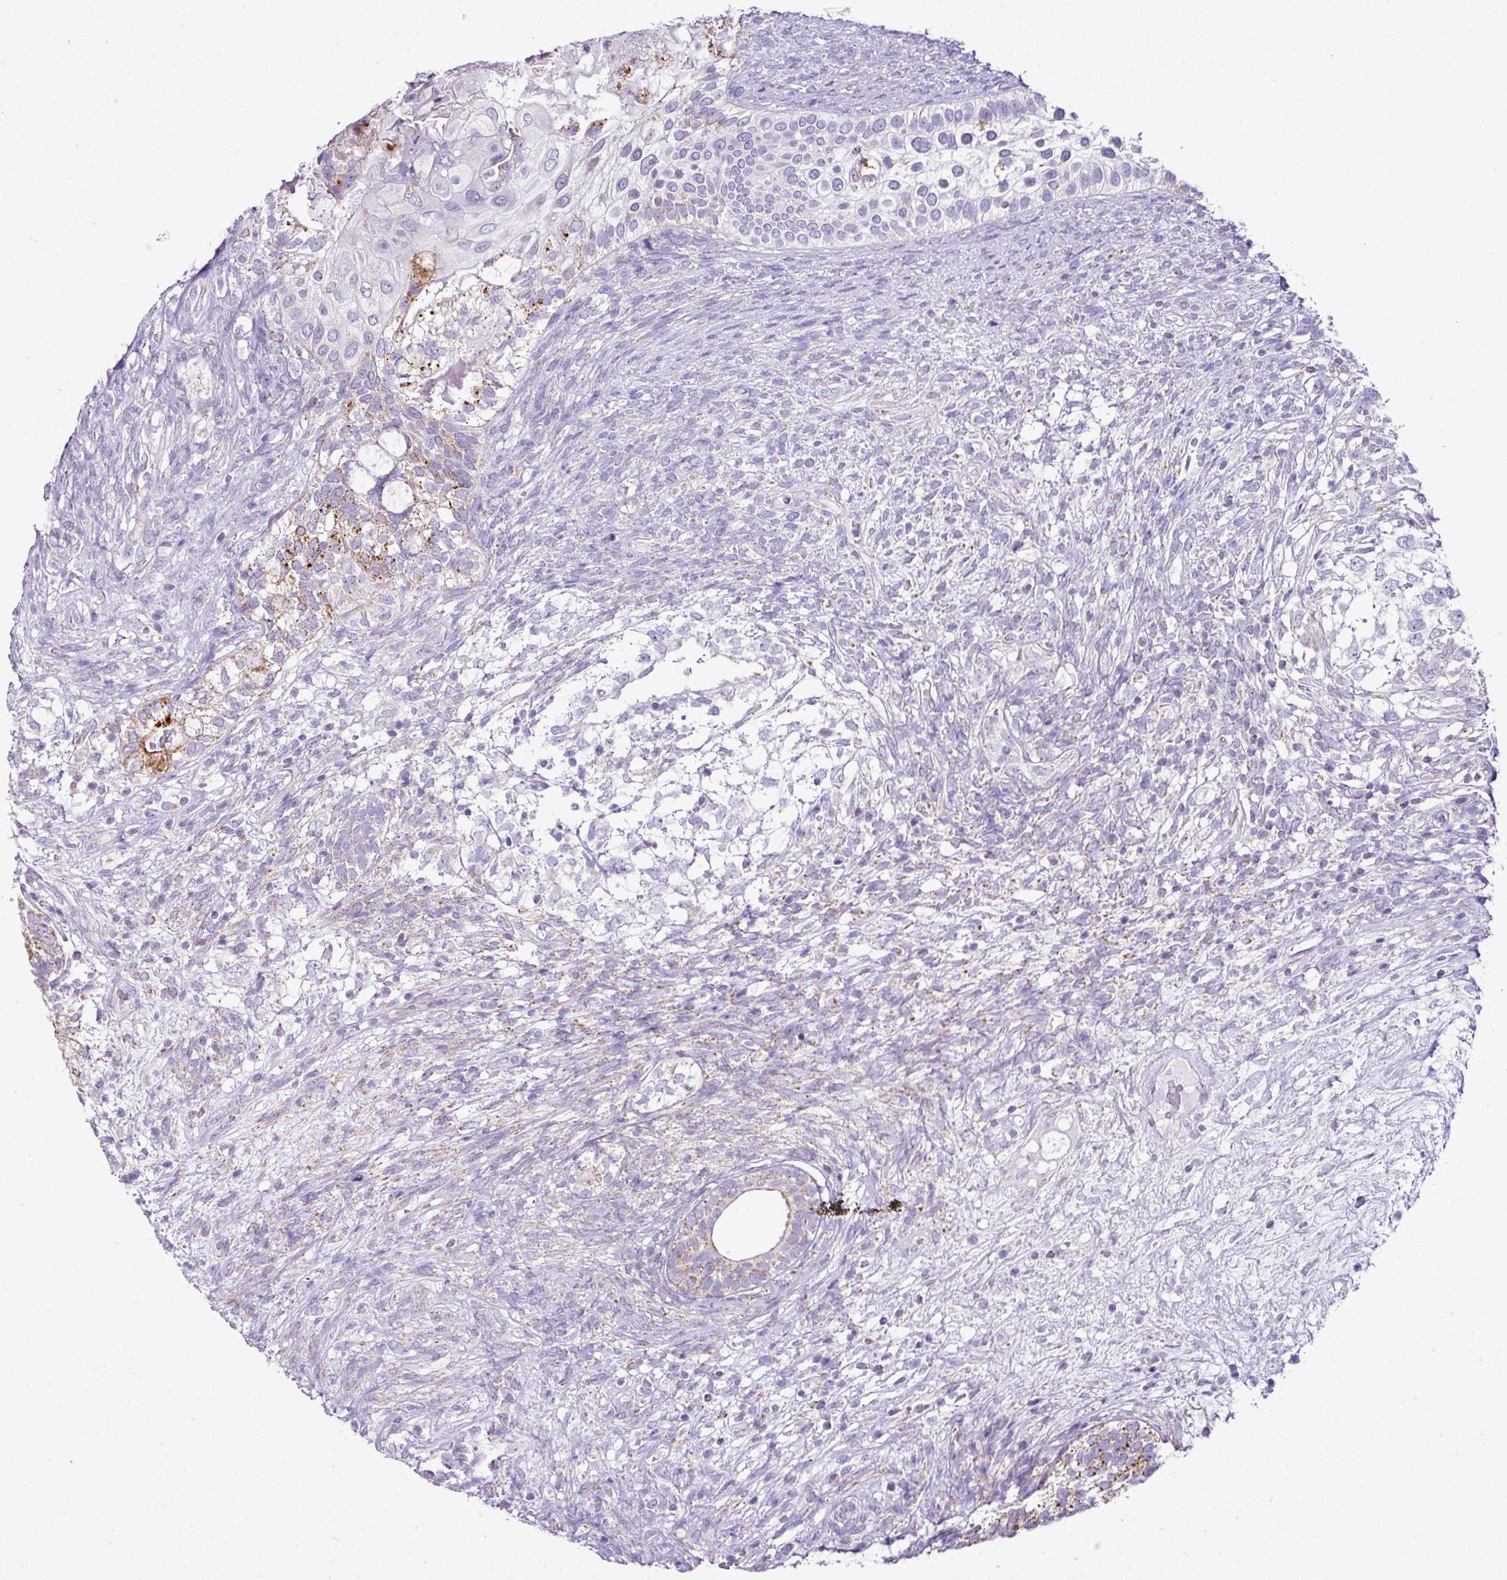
{"staining": {"intensity": "strong", "quantity": "<25%", "location": "cytoplasmic/membranous"}, "tissue": "testis cancer", "cell_type": "Tumor cells", "image_type": "cancer", "snomed": [{"axis": "morphology", "description": "Seminoma, NOS"}, {"axis": "morphology", "description": "Carcinoma, Embryonal, NOS"}, {"axis": "topography", "description": "Testis"}], "caption": "The photomicrograph demonstrates a brown stain indicating the presence of a protein in the cytoplasmic/membranous of tumor cells in testis cancer. (brown staining indicates protein expression, while blue staining denotes nuclei).", "gene": "PGAP4", "patient": {"sex": "male", "age": 41}}